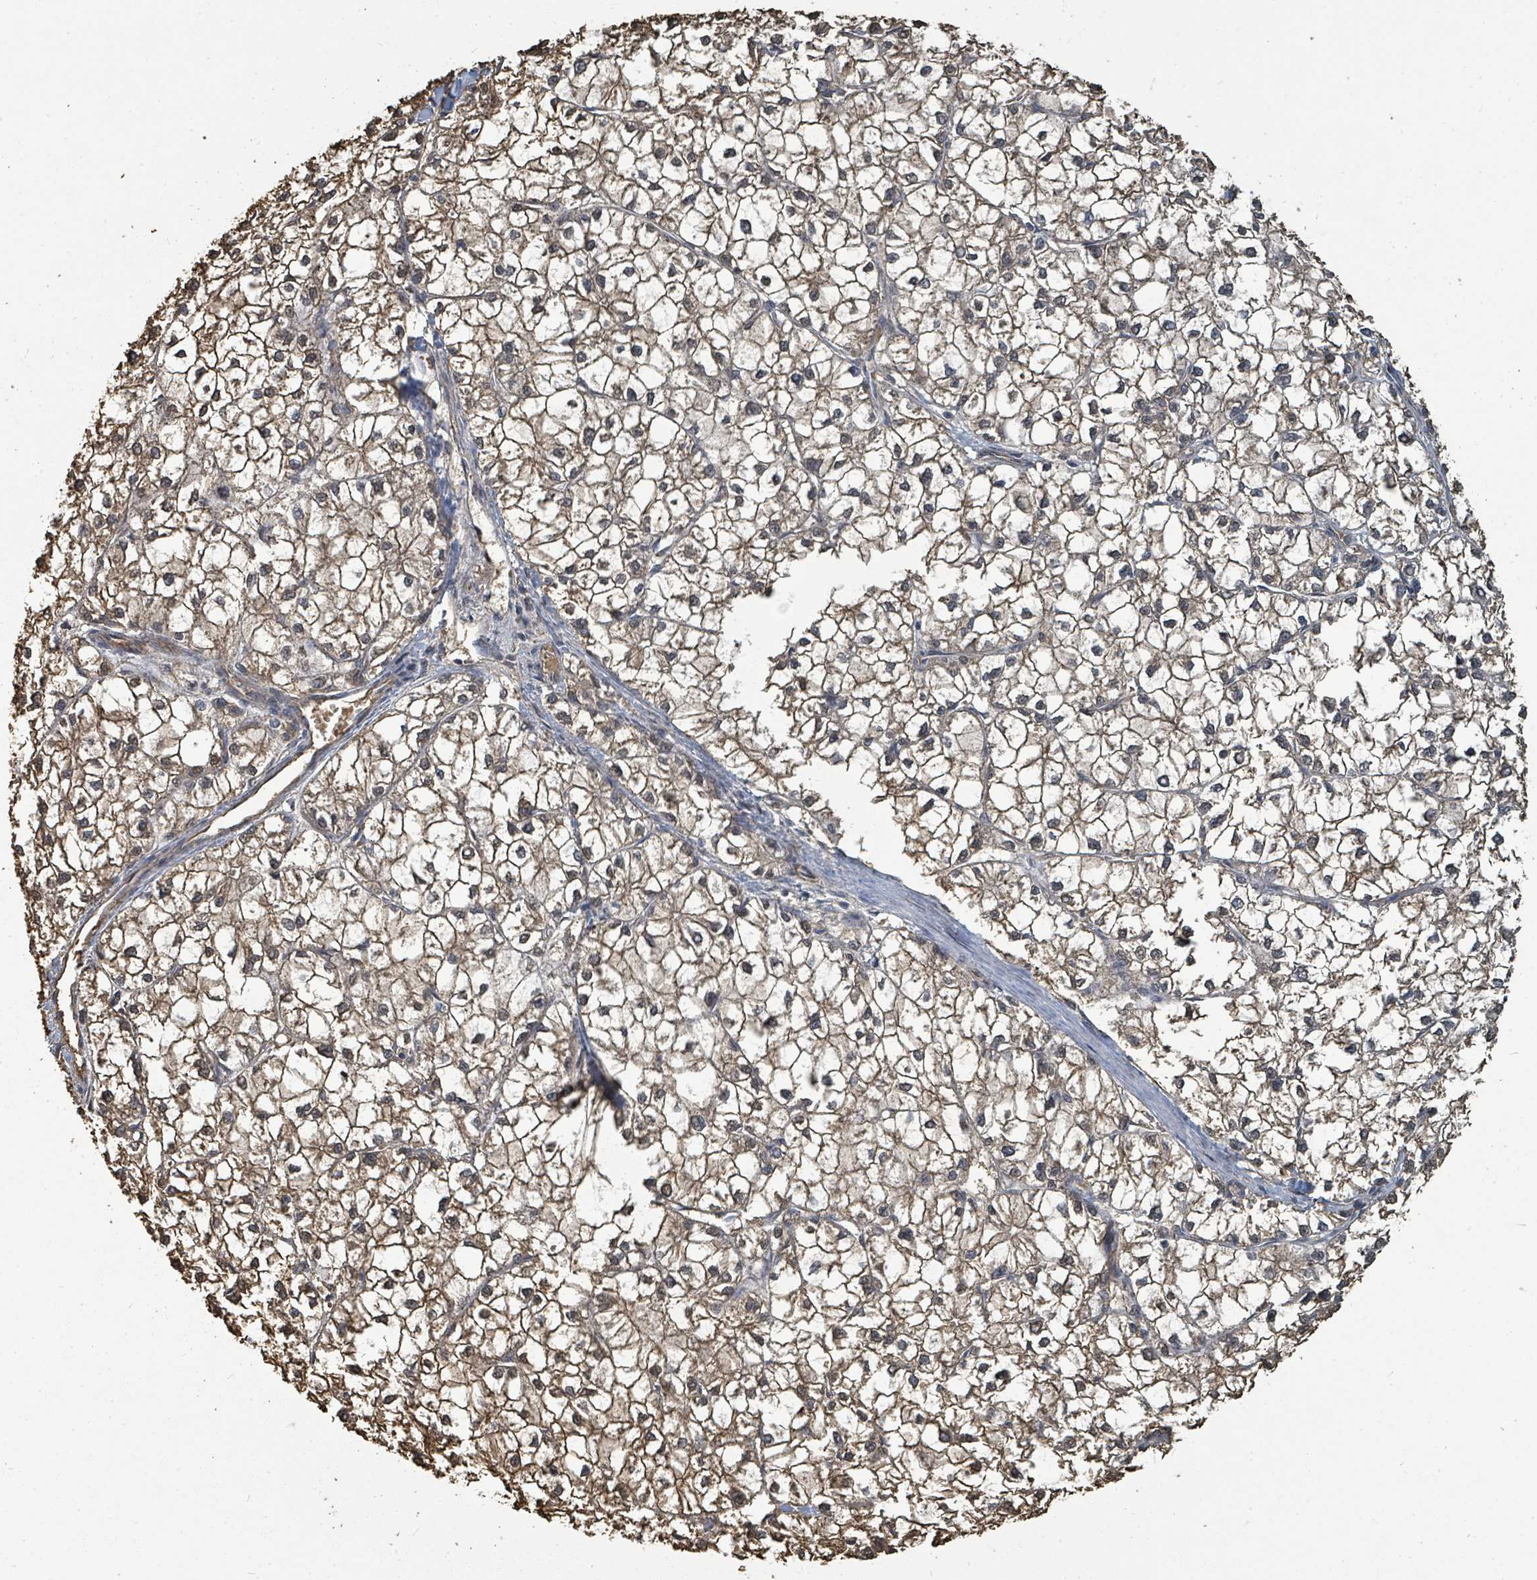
{"staining": {"intensity": "weak", "quantity": "25%-75%", "location": "cytoplasmic/membranous"}, "tissue": "liver cancer", "cell_type": "Tumor cells", "image_type": "cancer", "snomed": [{"axis": "morphology", "description": "Carcinoma, Hepatocellular, NOS"}, {"axis": "topography", "description": "Liver"}], "caption": "The histopathology image shows staining of liver cancer, revealing weak cytoplasmic/membranous protein positivity (brown color) within tumor cells. Ihc stains the protein of interest in brown and the nuclei are stained blue.", "gene": "C6orf52", "patient": {"sex": "female", "age": 43}}